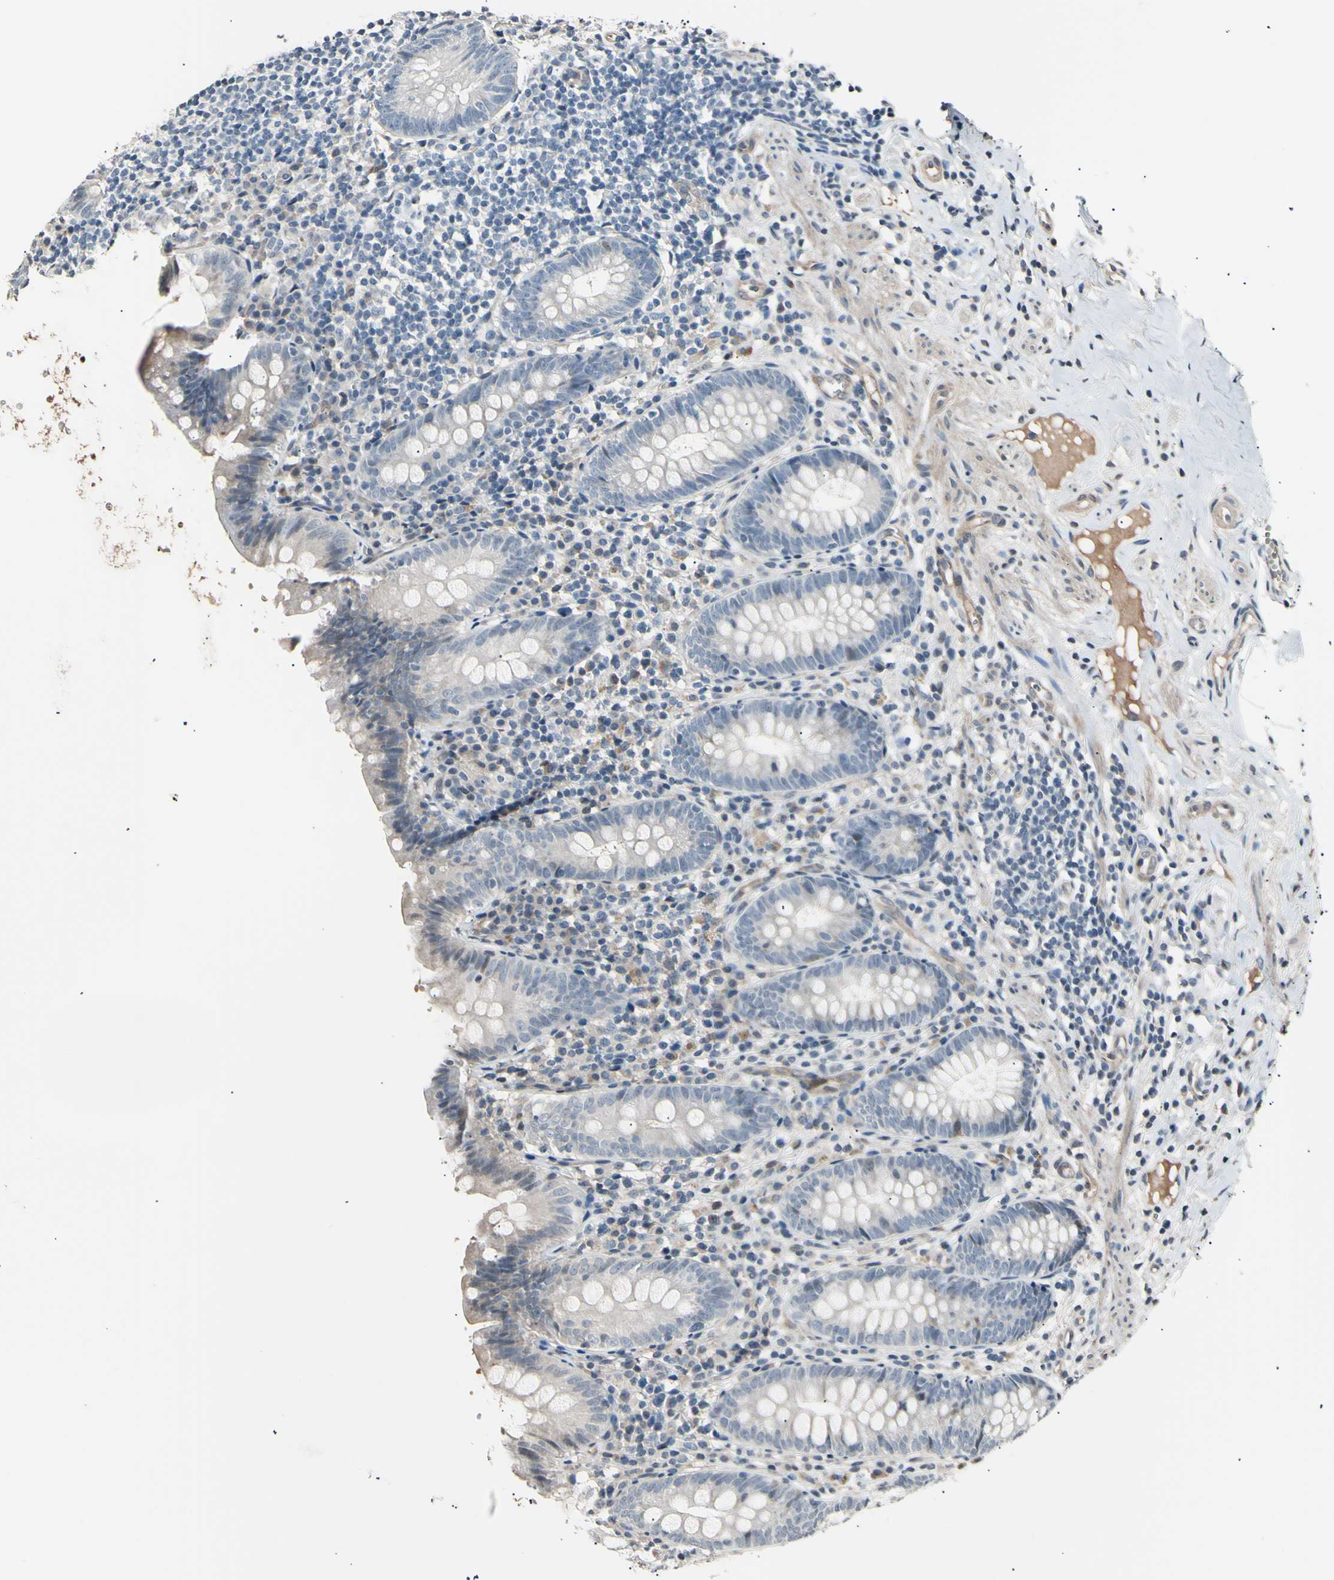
{"staining": {"intensity": "weak", "quantity": "<25%", "location": "cytoplasmic/membranous"}, "tissue": "appendix", "cell_type": "Glandular cells", "image_type": "normal", "snomed": [{"axis": "morphology", "description": "Normal tissue, NOS"}, {"axis": "topography", "description": "Appendix"}], "caption": "DAB immunohistochemical staining of benign human appendix exhibits no significant staining in glandular cells. Nuclei are stained in blue.", "gene": "AK1", "patient": {"sex": "male", "age": 52}}